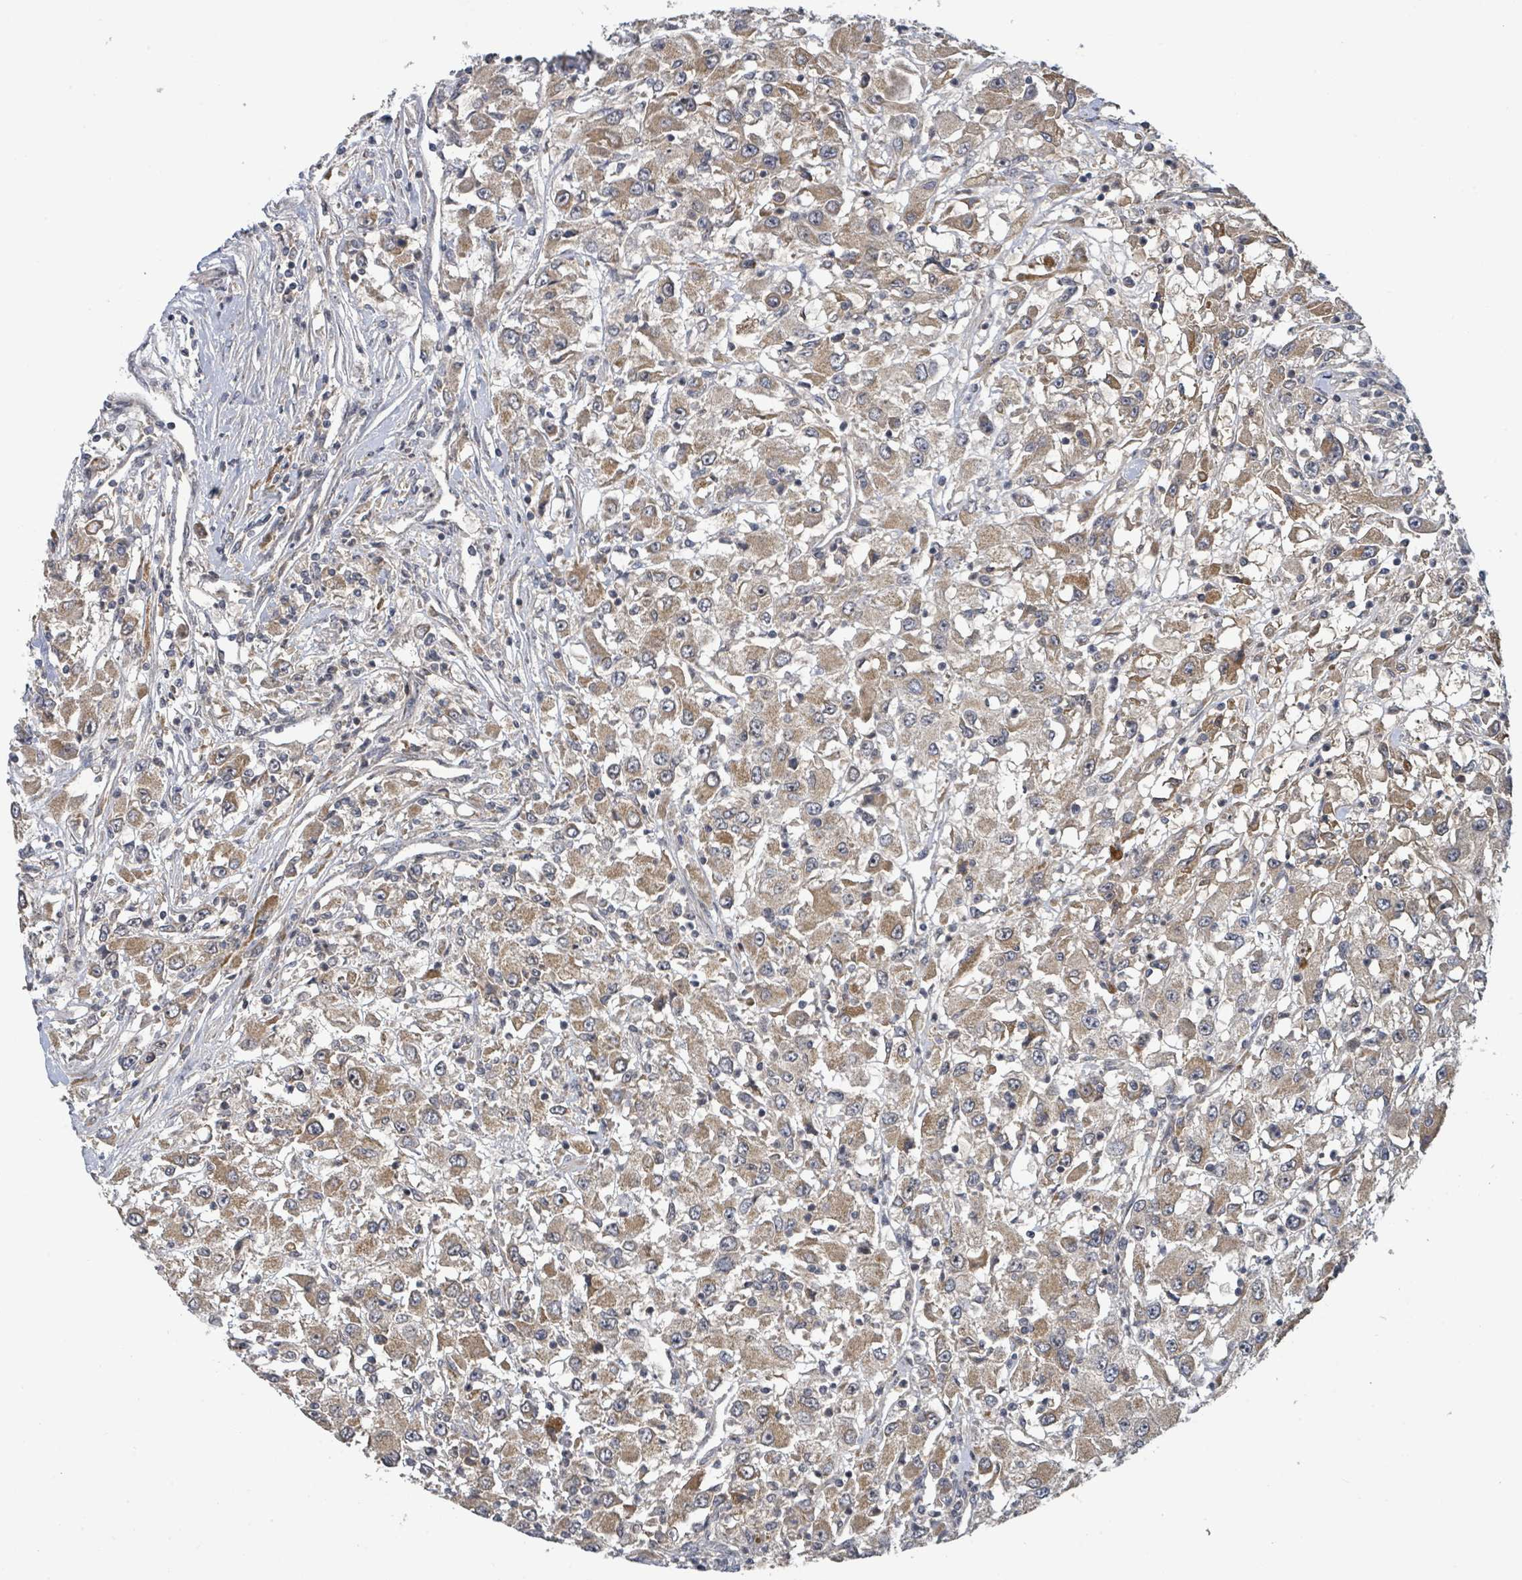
{"staining": {"intensity": "moderate", "quantity": ">75%", "location": "cytoplasmic/membranous"}, "tissue": "renal cancer", "cell_type": "Tumor cells", "image_type": "cancer", "snomed": [{"axis": "morphology", "description": "Adenocarcinoma, NOS"}, {"axis": "topography", "description": "Kidney"}], "caption": "Renal adenocarcinoma stained for a protein (brown) shows moderate cytoplasmic/membranous positive positivity in about >75% of tumor cells.", "gene": "ITGA11", "patient": {"sex": "female", "age": 67}}